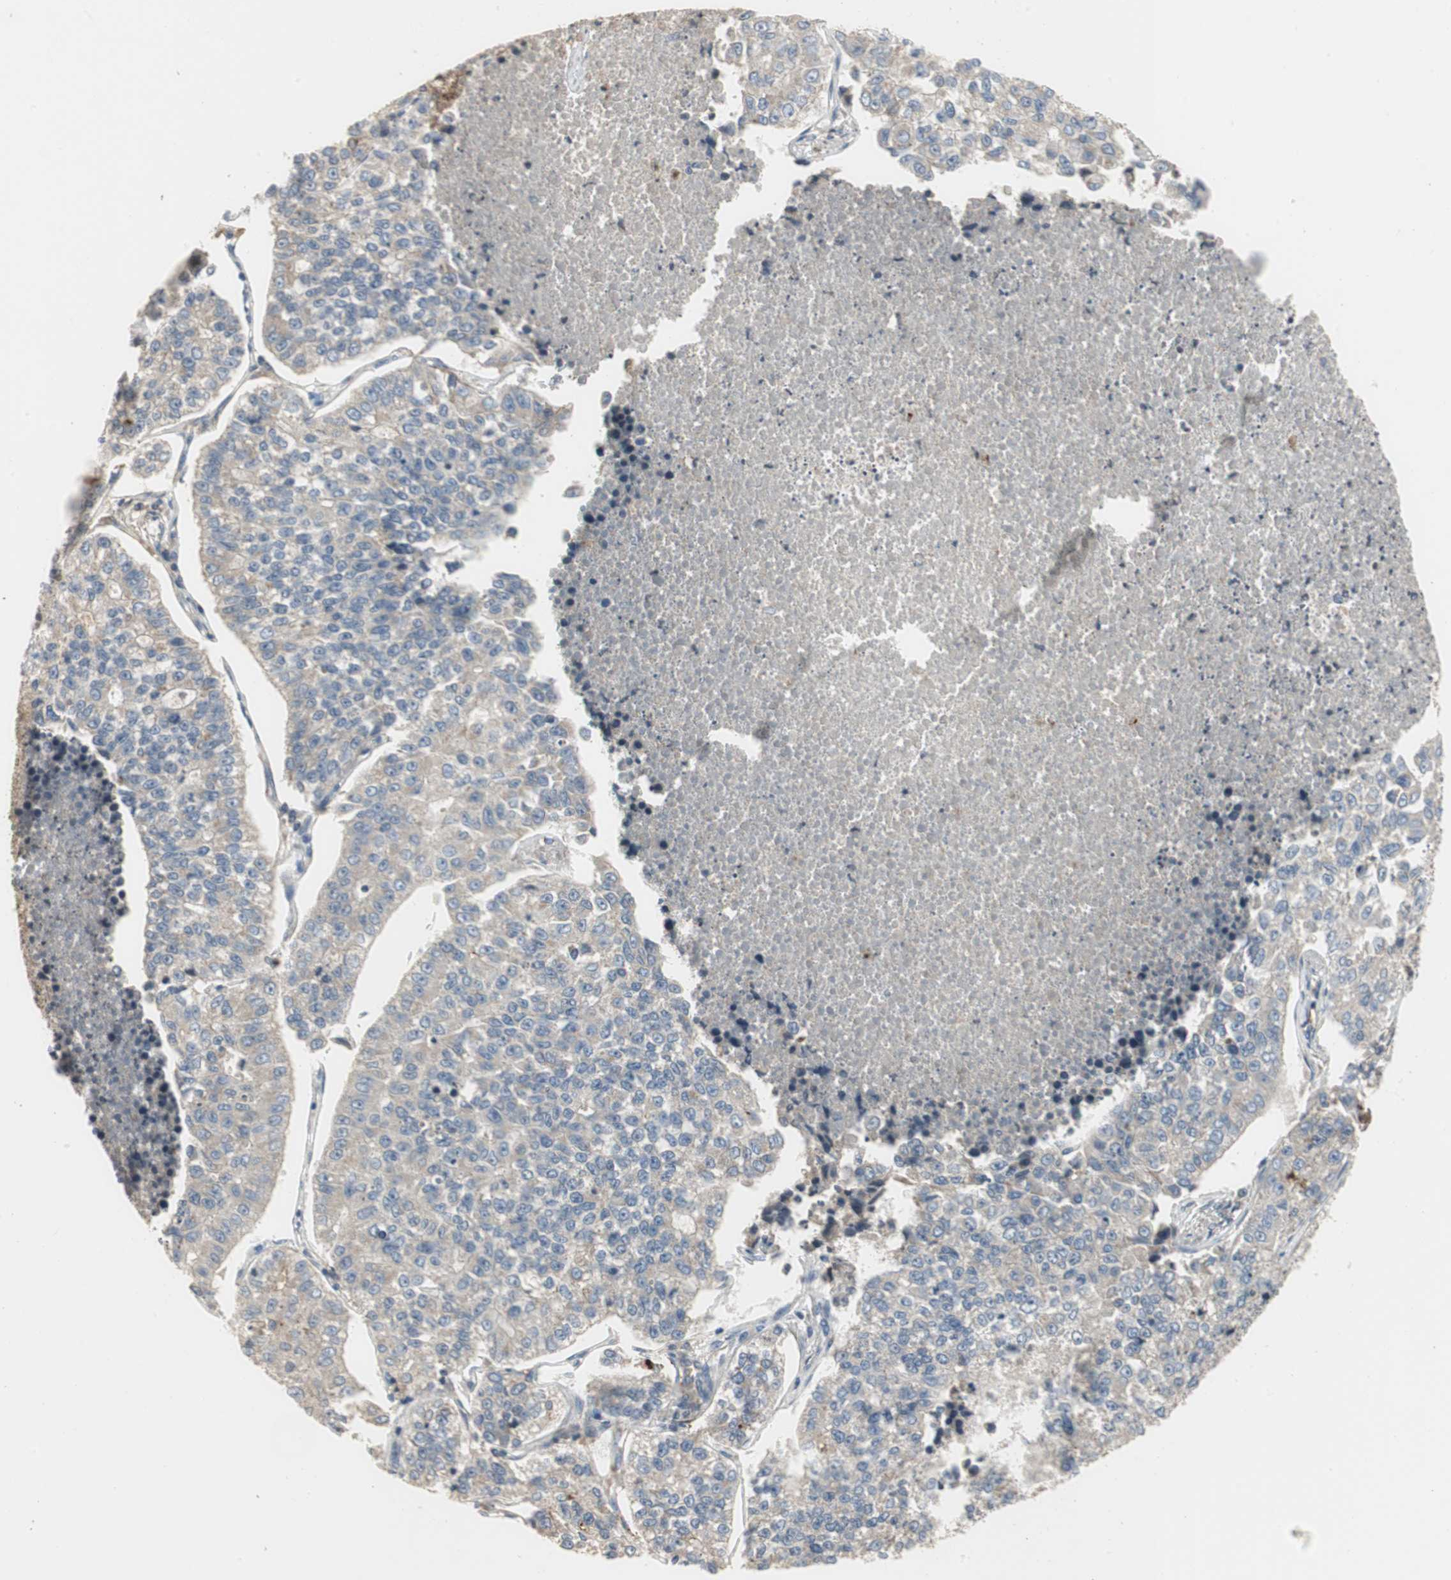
{"staining": {"intensity": "negative", "quantity": "none", "location": "none"}, "tissue": "lung cancer", "cell_type": "Tumor cells", "image_type": "cancer", "snomed": [{"axis": "morphology", "description": "Adenocarcinoma, NOS"}, {"axis": "topography", "description": "Lung"}], "caption": "This photomicrograph is of lung adenocarcinoma stained with IHC to label a protein in brown with the nuclei are counter-stained blue. There is no expression in tumor cells.", "gene": "ALPL", "patient": {"sex": "male", "age": 49}}